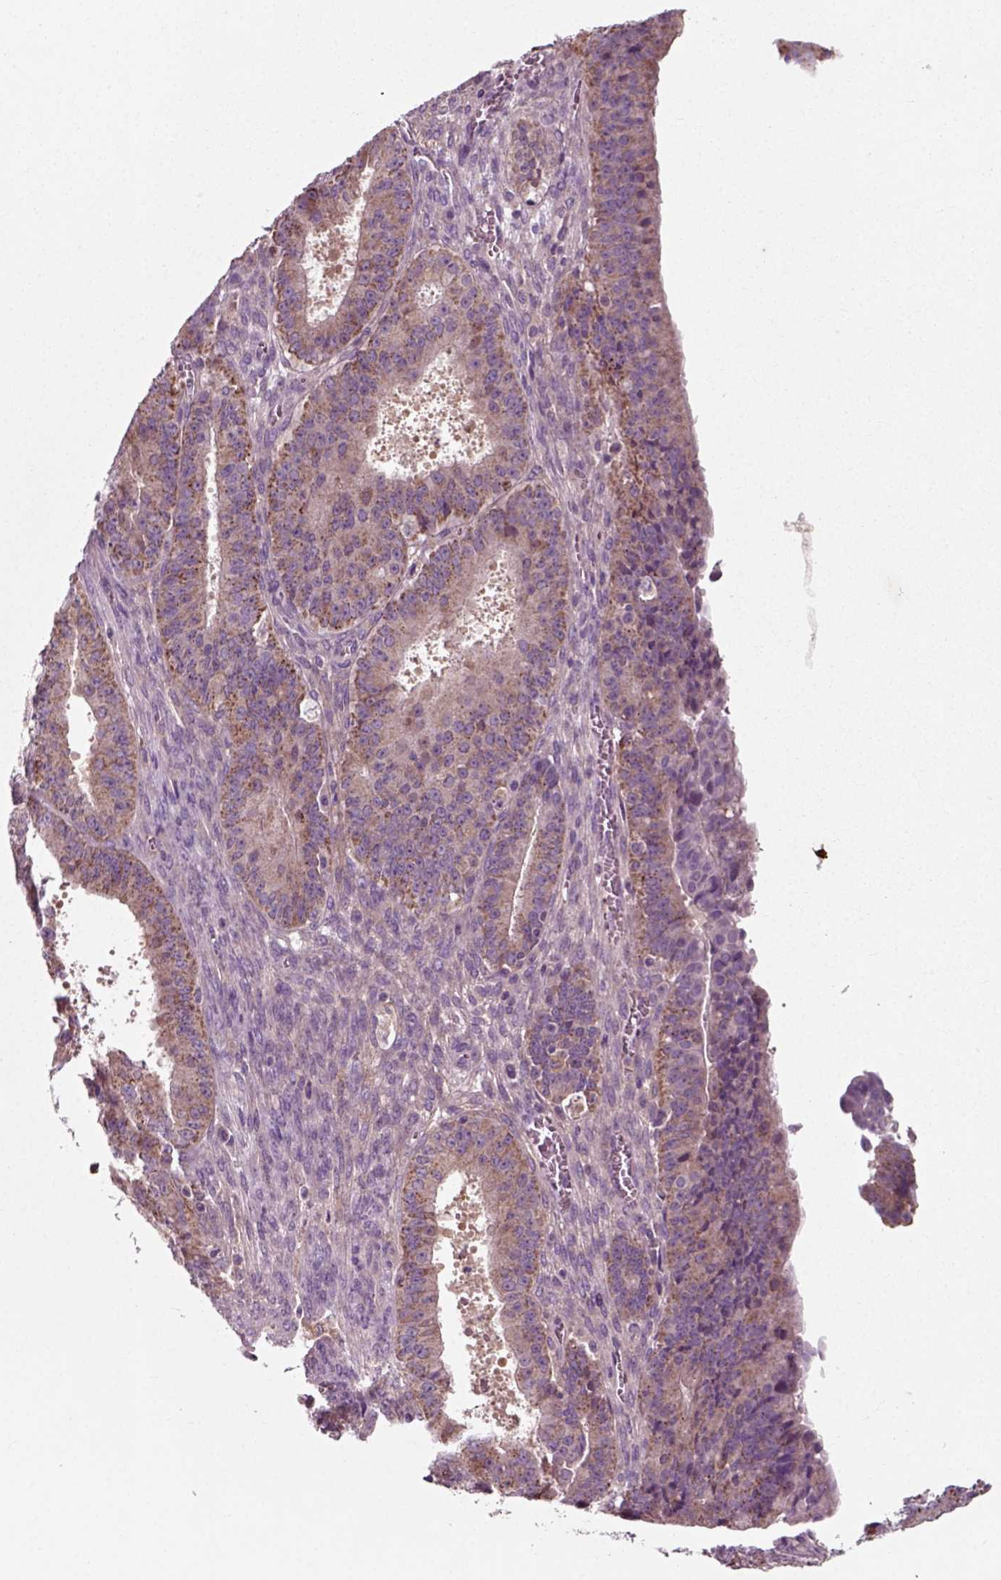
{"staining": {"intensity": "moderate", "quantity": "25%-75%", "location": "cytoplasmic/membranous"}, "tissue": "ovarian cancer", "cell_type": "Tumor cells", "image_type": "cancer", "snomed": [{"axis": "morphology", "description": "Carcinoma, endometroid"}, {"axis": "topography", "description": "Ovary"}], "caption": "The photomicrograph exhibits immunohistochemical staining of ovarian cancer (endometroid carcinoma). There is moderate cytoplasmic/membranous expression is seen in about 25%-75% of tumor cells.", "gene": "RND2", "patient": {"sex": "female", "age": 42}}